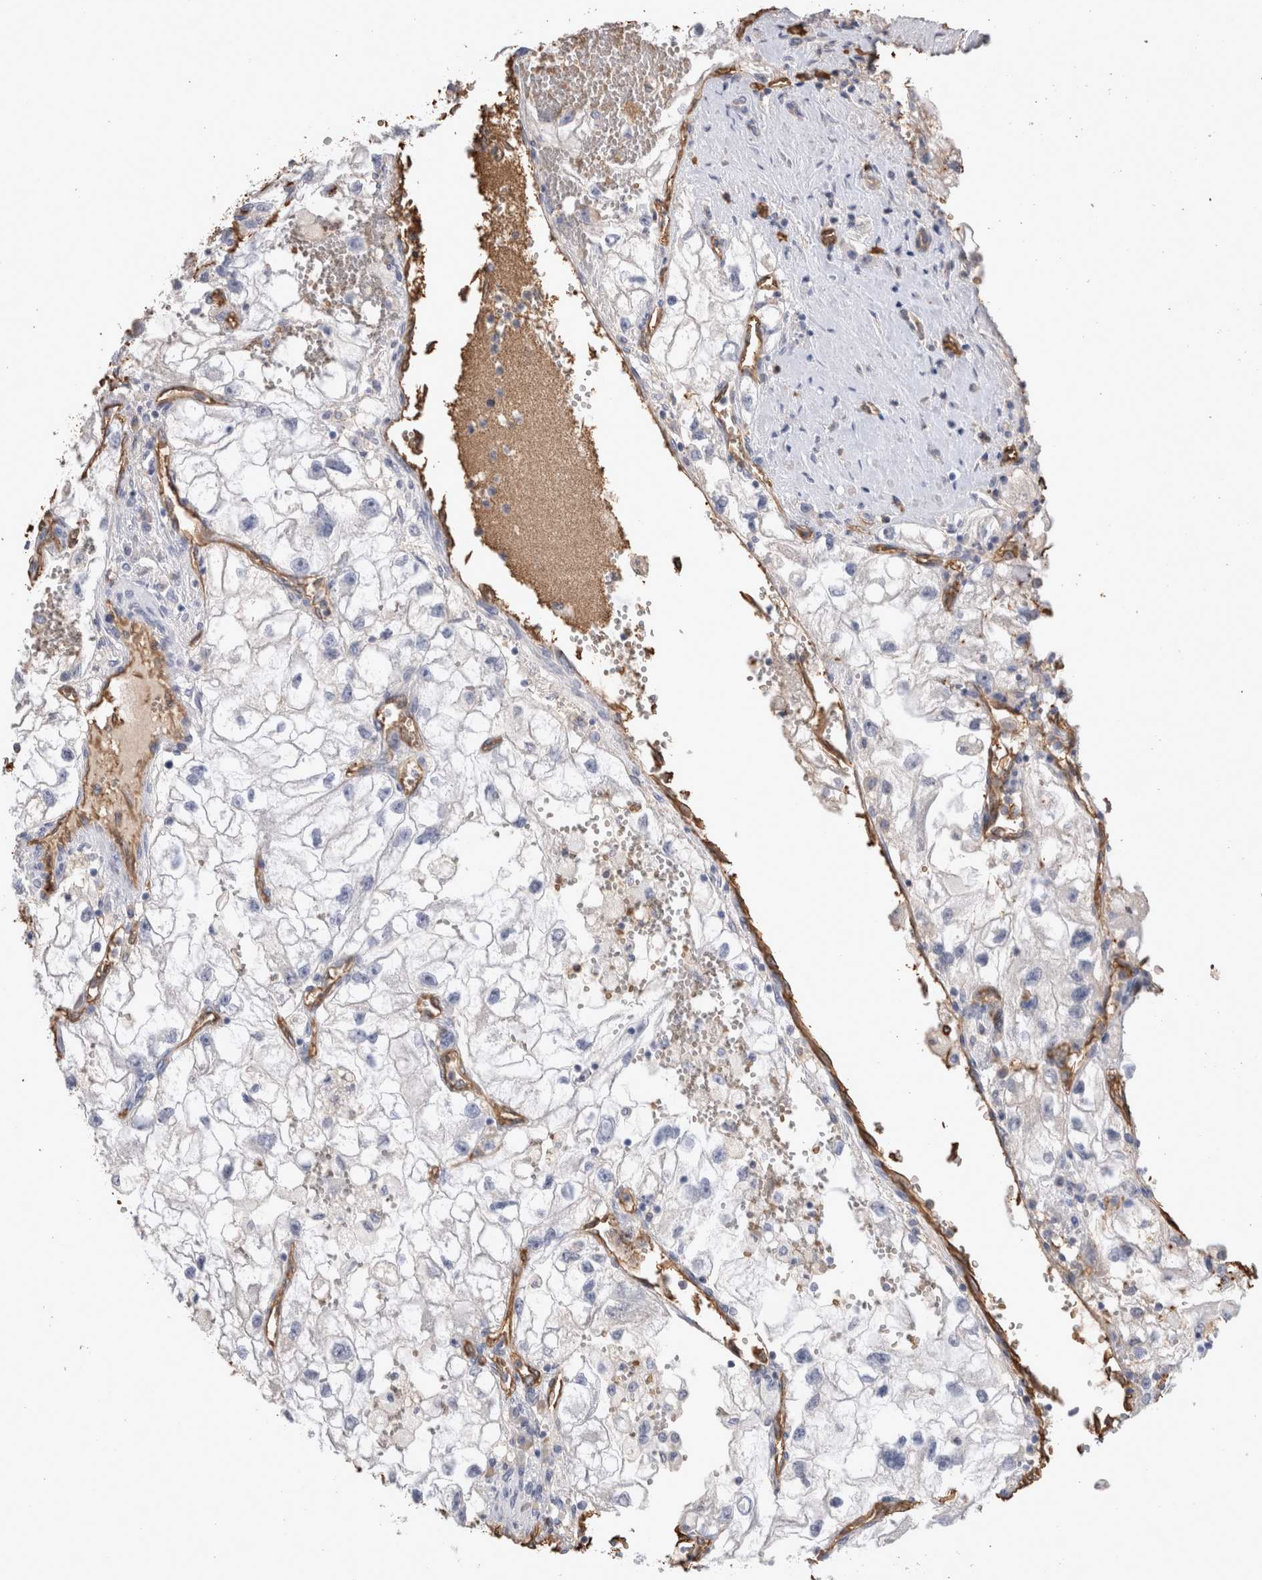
{"staining": {"intensity": "negative", "quantity": "none", "location": "none"}, "tissue": "renal cancer", "cell_type": "Tumor cells", "image_type": "cancer", "snomed": [{"axis": "morphology", "description": "Adenocarcinoma, NOS"}, {"axis": "topography", "description": "Kidney"}], "caption": "A photomicrograph of renal cancer (adenocarcinoma) stained for a protein reveals no brown staining in tumor cells.", "gene": "IL17RC", "patient": {"sex": "female", "age": 70}}